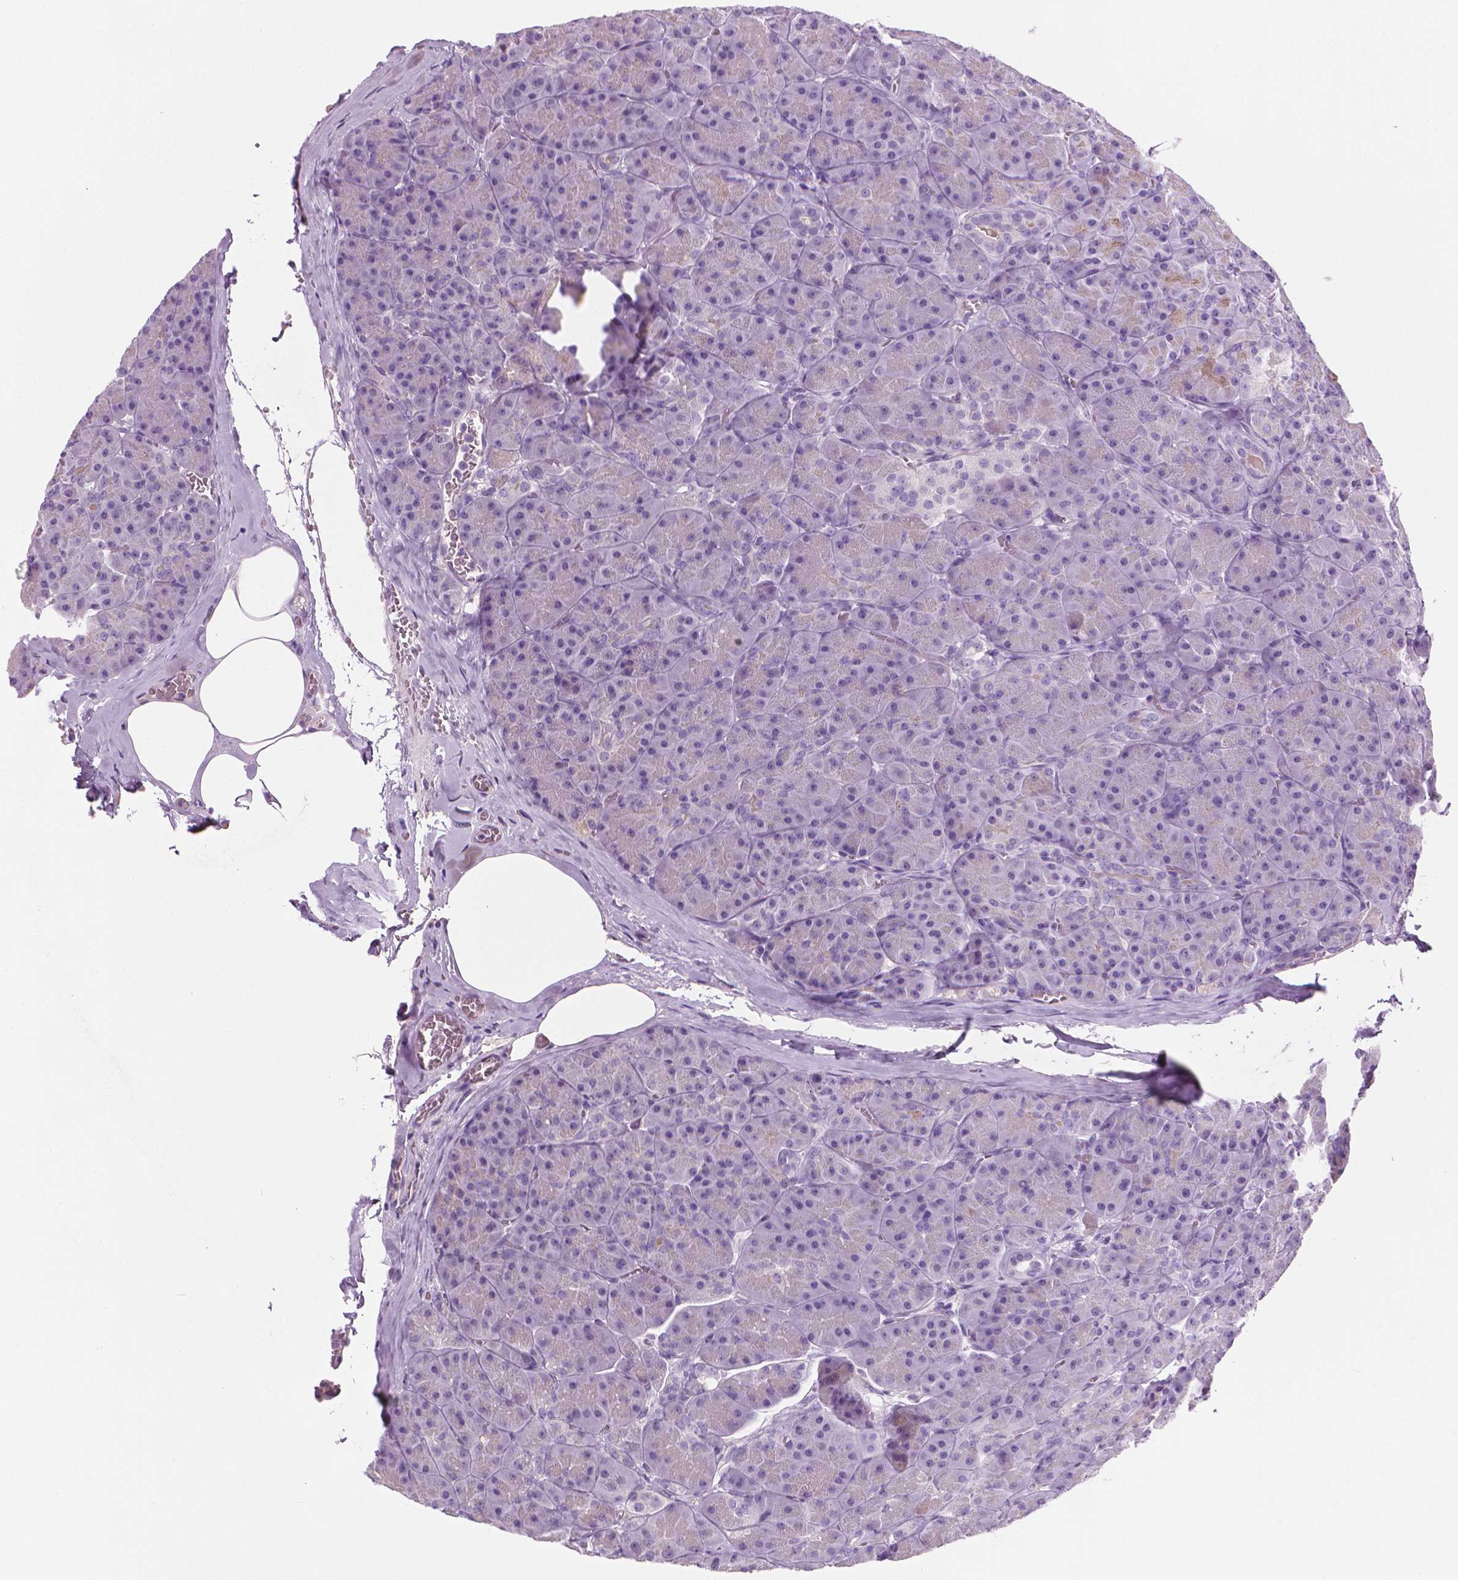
{"staining": {"intensity": "negative", "quantity": "none", "location": "none"}, "tissue": "pancreas", "cell_type": "Exocrine glandular cells", "image_type": "normal", "snomed": [{"axis": "morphology", "description": "Normal tissue, NOS"}, {"axis": "topography", "description": "Pancreas"}], "caption": "Immunohistochemical staining of benign human pancreas exhibits no significant staining in exocrine glandular cells.", "gene": "KRT73", "patient": {"sex": "male", "age": 57}}